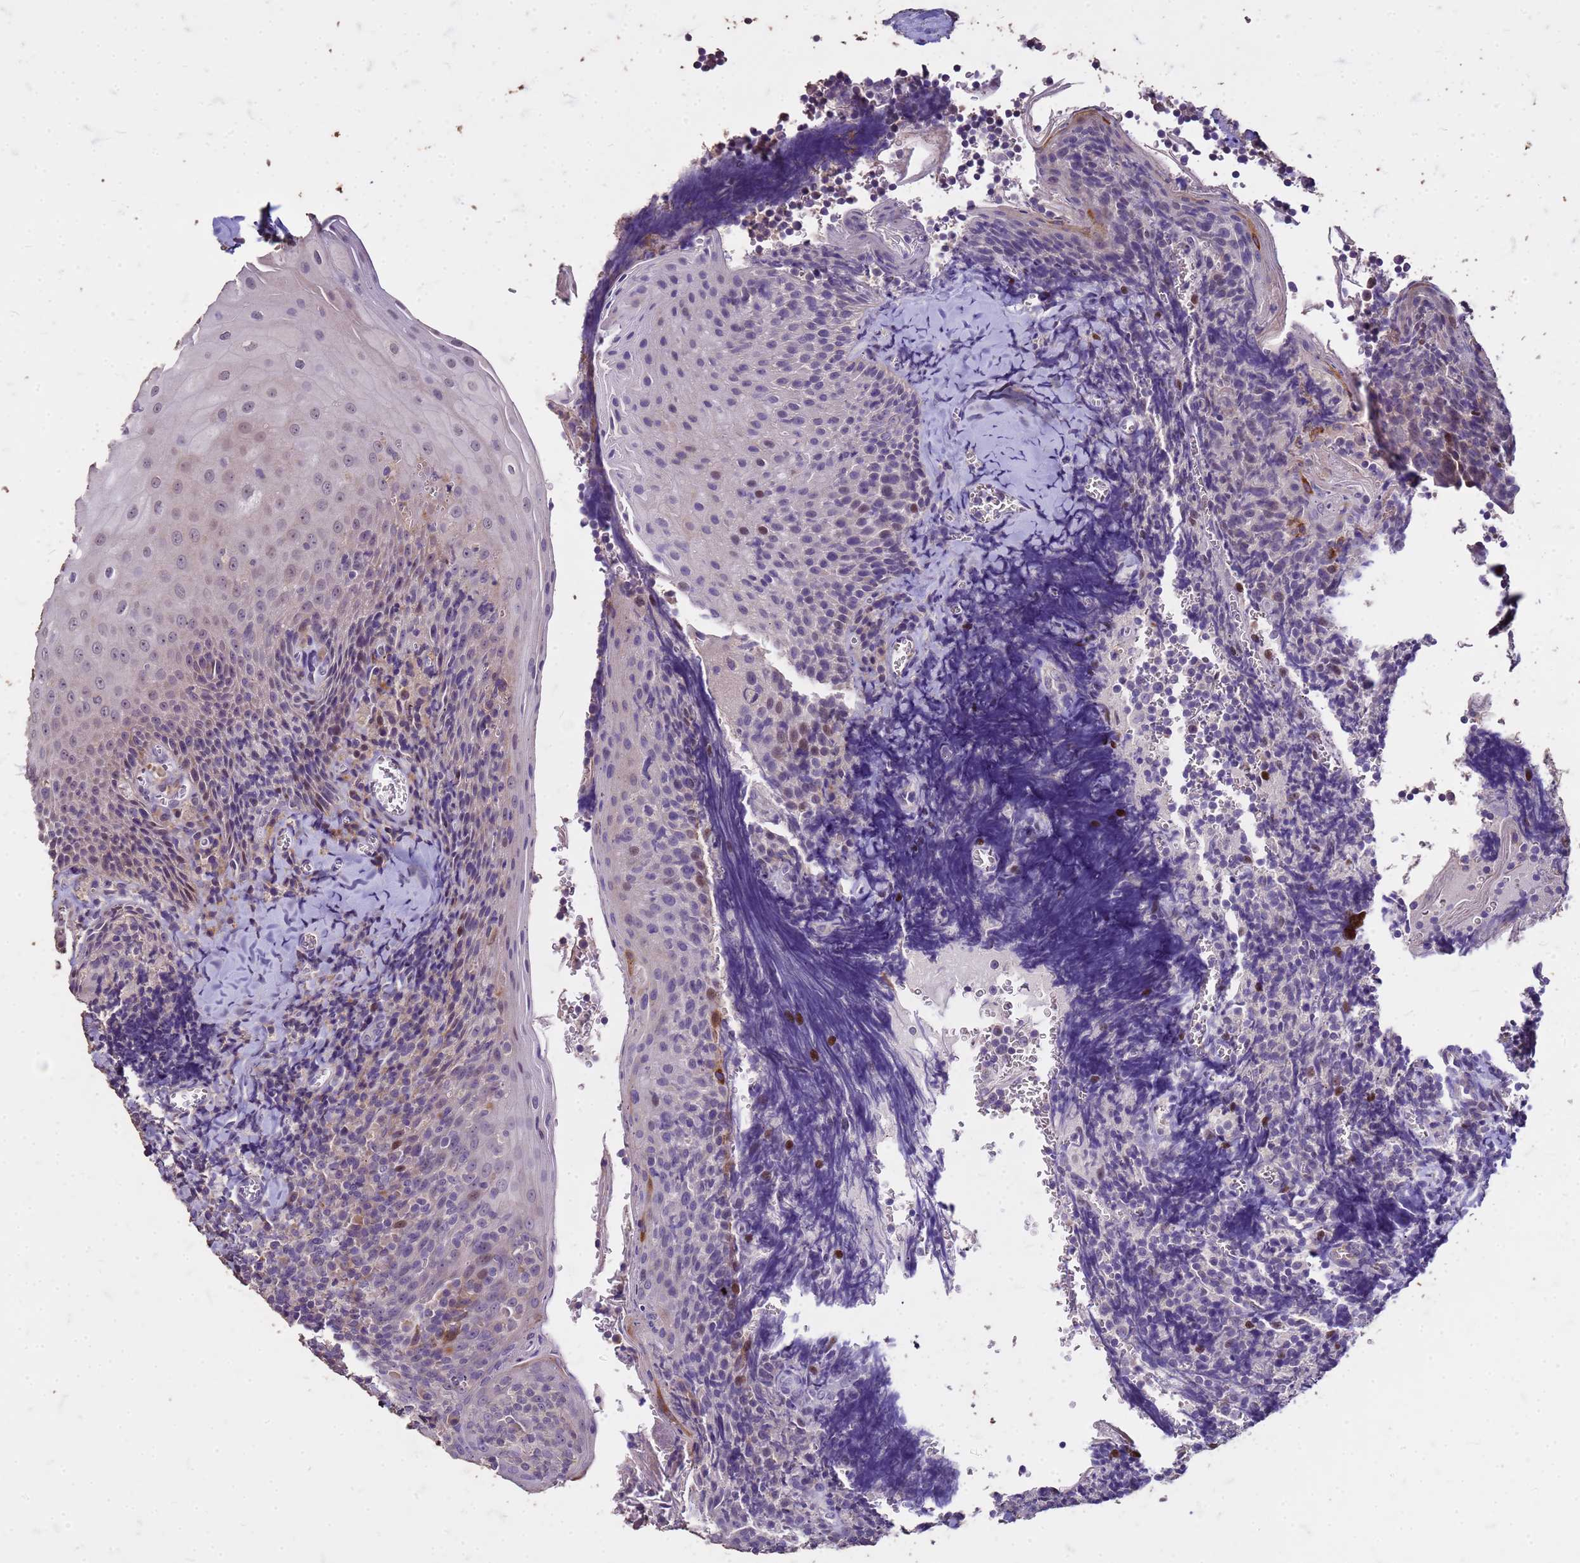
{"staining": {"intensity": "weak", "quantity": "<25%", "location": "nuclear"}, "tissue": "tonsil", "cell_type": "Germinal center cells", "image_type": "normal", "snomed": [{"axis": "morphology", "description": "Normal tissue, NOS"}, {"axis": "topography", "description": "Tonsil"}], "caption": "A high-resolution histopathology image shows IHC staining of normal tonsil, which shows no significant staining in germinal center cells.", "gene": "FAM184B", "patient": {"sex": "male", "age": 27}}